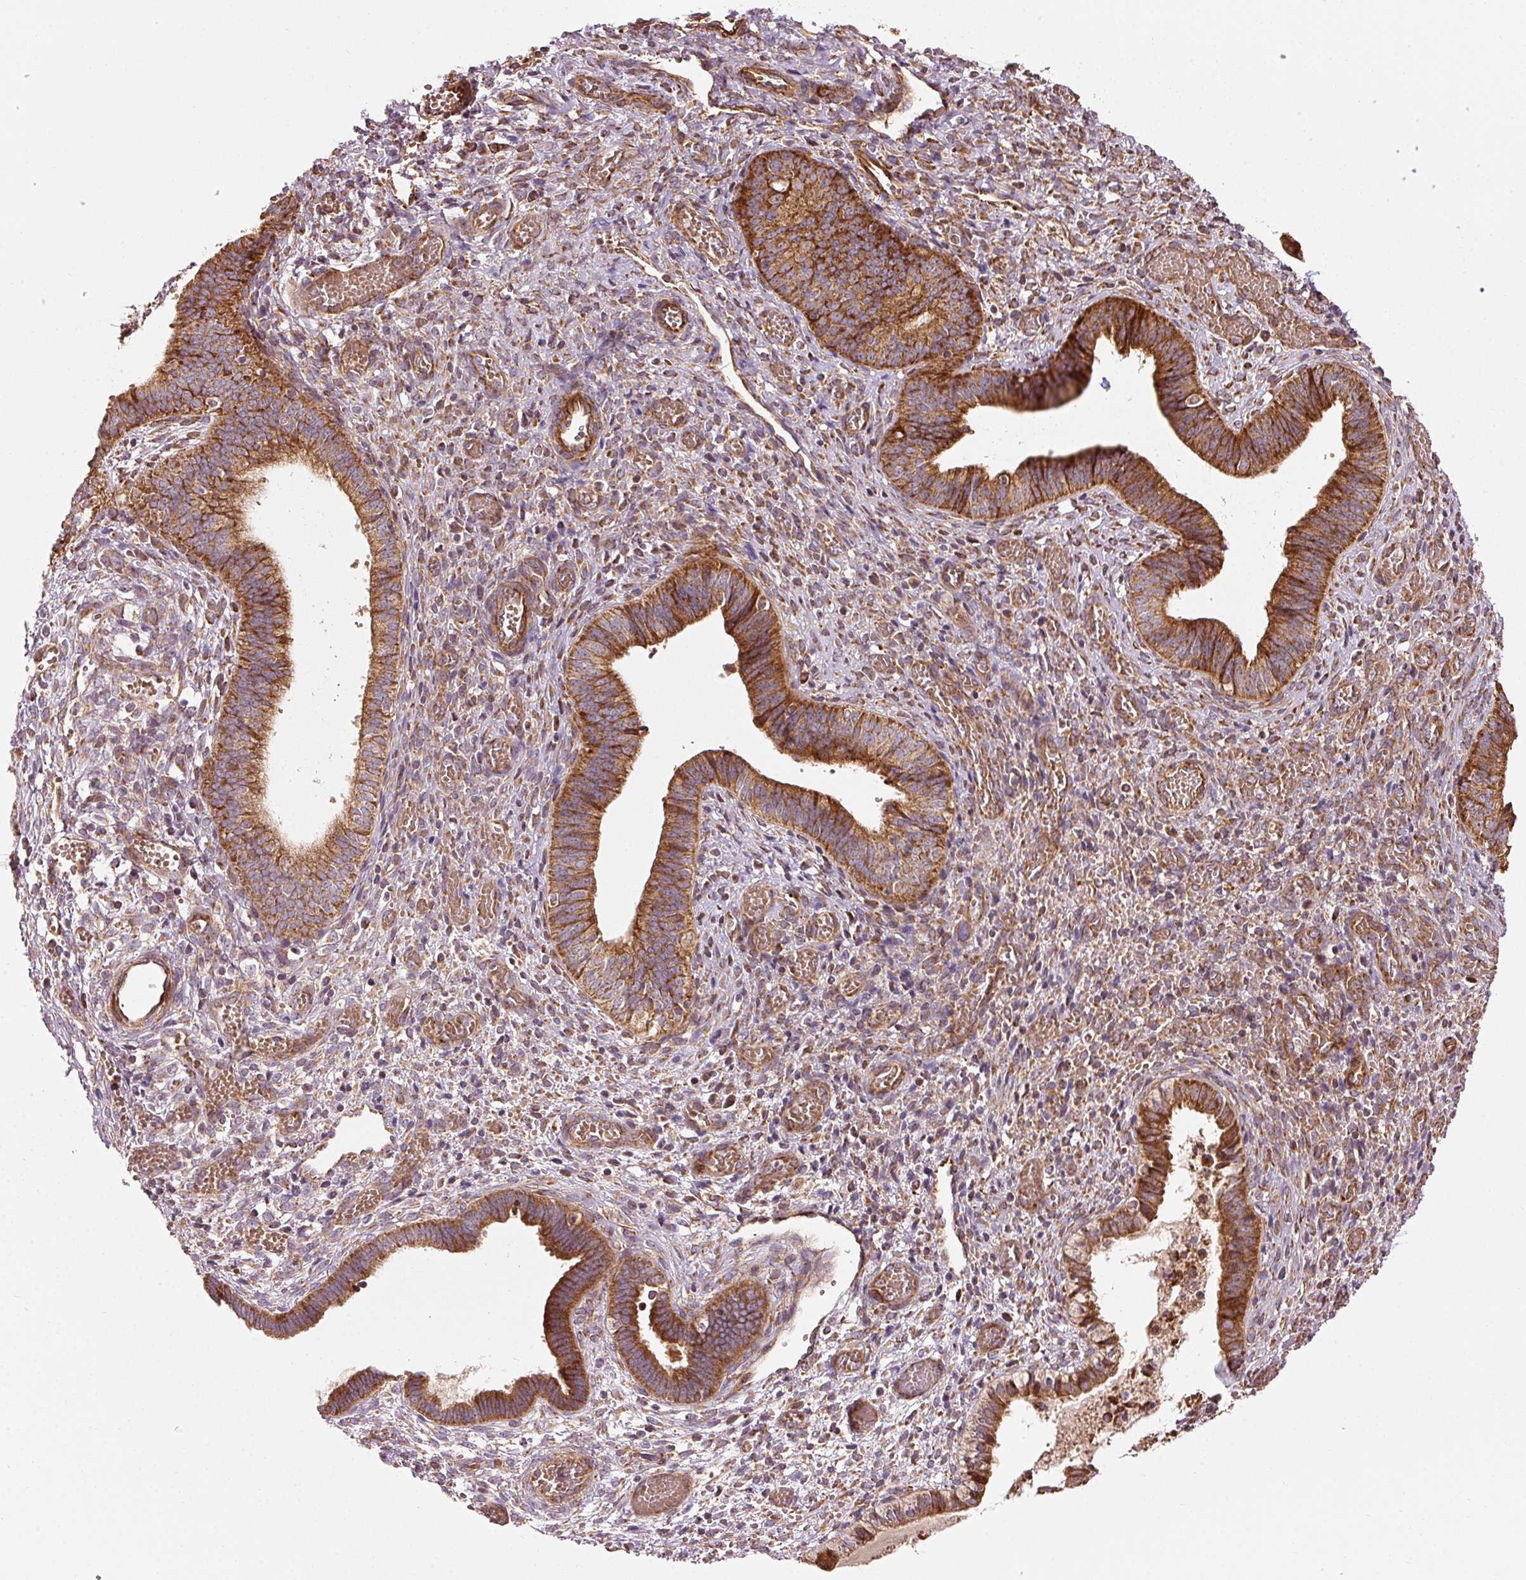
{"staining": {"intensity": "strong", "quantity": ">75%", "location": "cytoplasmic/membranous"}, "tissue": "cervical cancer", "cell_type": "Tumor cells", "image_type": "cancer", "snomed": [{"axis": "morphology", "description": "Squamous cell carcinoma, NOS"}, {"axis": "topography", "description": "Cervix"}], "caption": "Immunohistochemical staining of human squamous cell carcinoma (cervical) shows high levels of strong cytoplasmic/membranous protein positivity in about >75% of tumor cells.", "gene": "ISCU", "patient": {"sex": "female", "age": 59}}